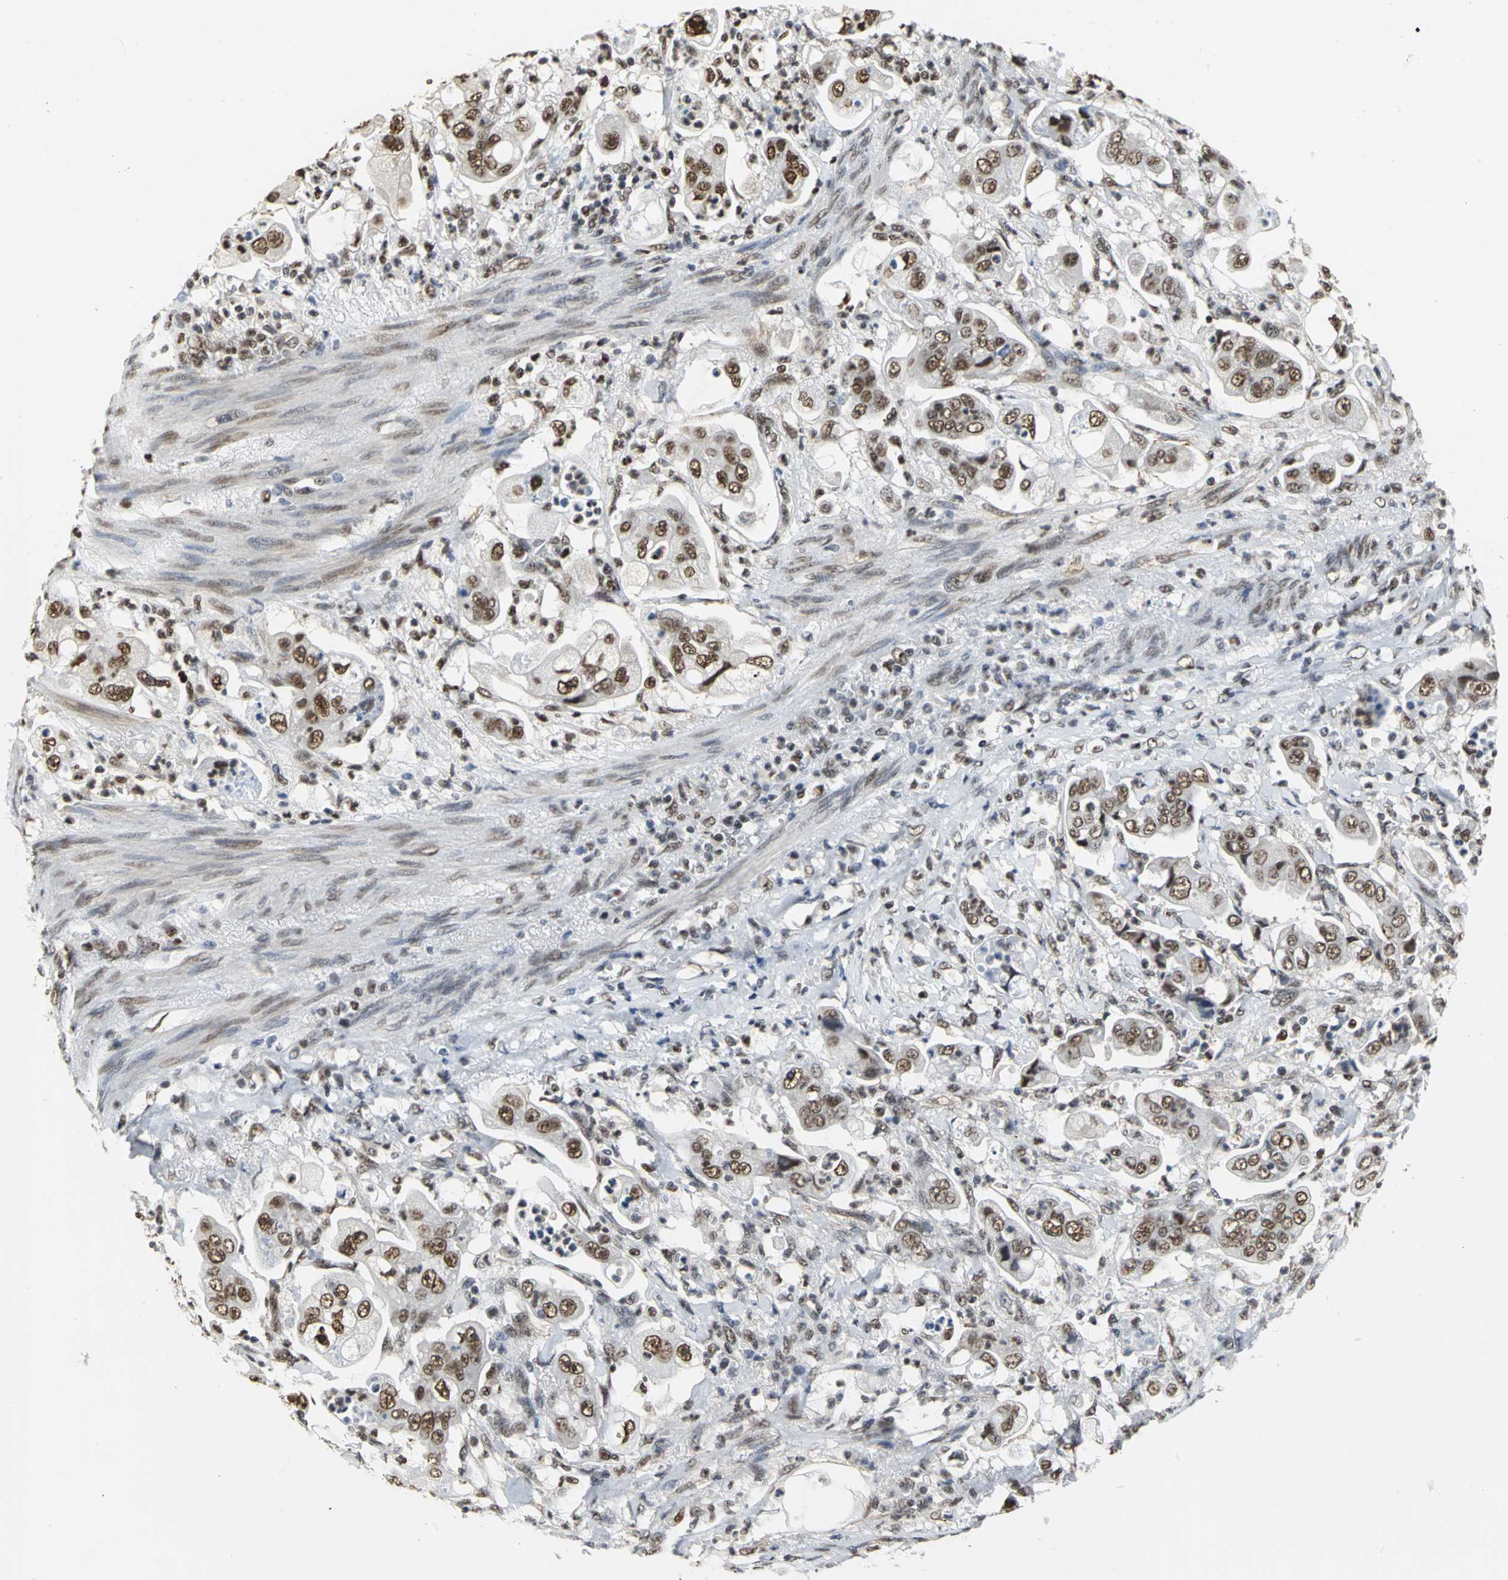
{"staining": {"intensity": "strong", "quantity": ">75%", "location": "nuclear"}, "tissue": "stomach cancer", "cell_type": "Tumor cells", "image_type": "cancer", "snomed": [{"axis": "morphology", "description": "Adenocarcinoma, NOS"}, {"axis": "topography", "description": "Stomach"}], "caption": "Tumor cells reveal high levels of strong nuclear expression in approximately >75% of cells in human adenocarcinoma (stomach).", "gene": "CCDC88C", "patient": {"sex": "male", "age": 62}}